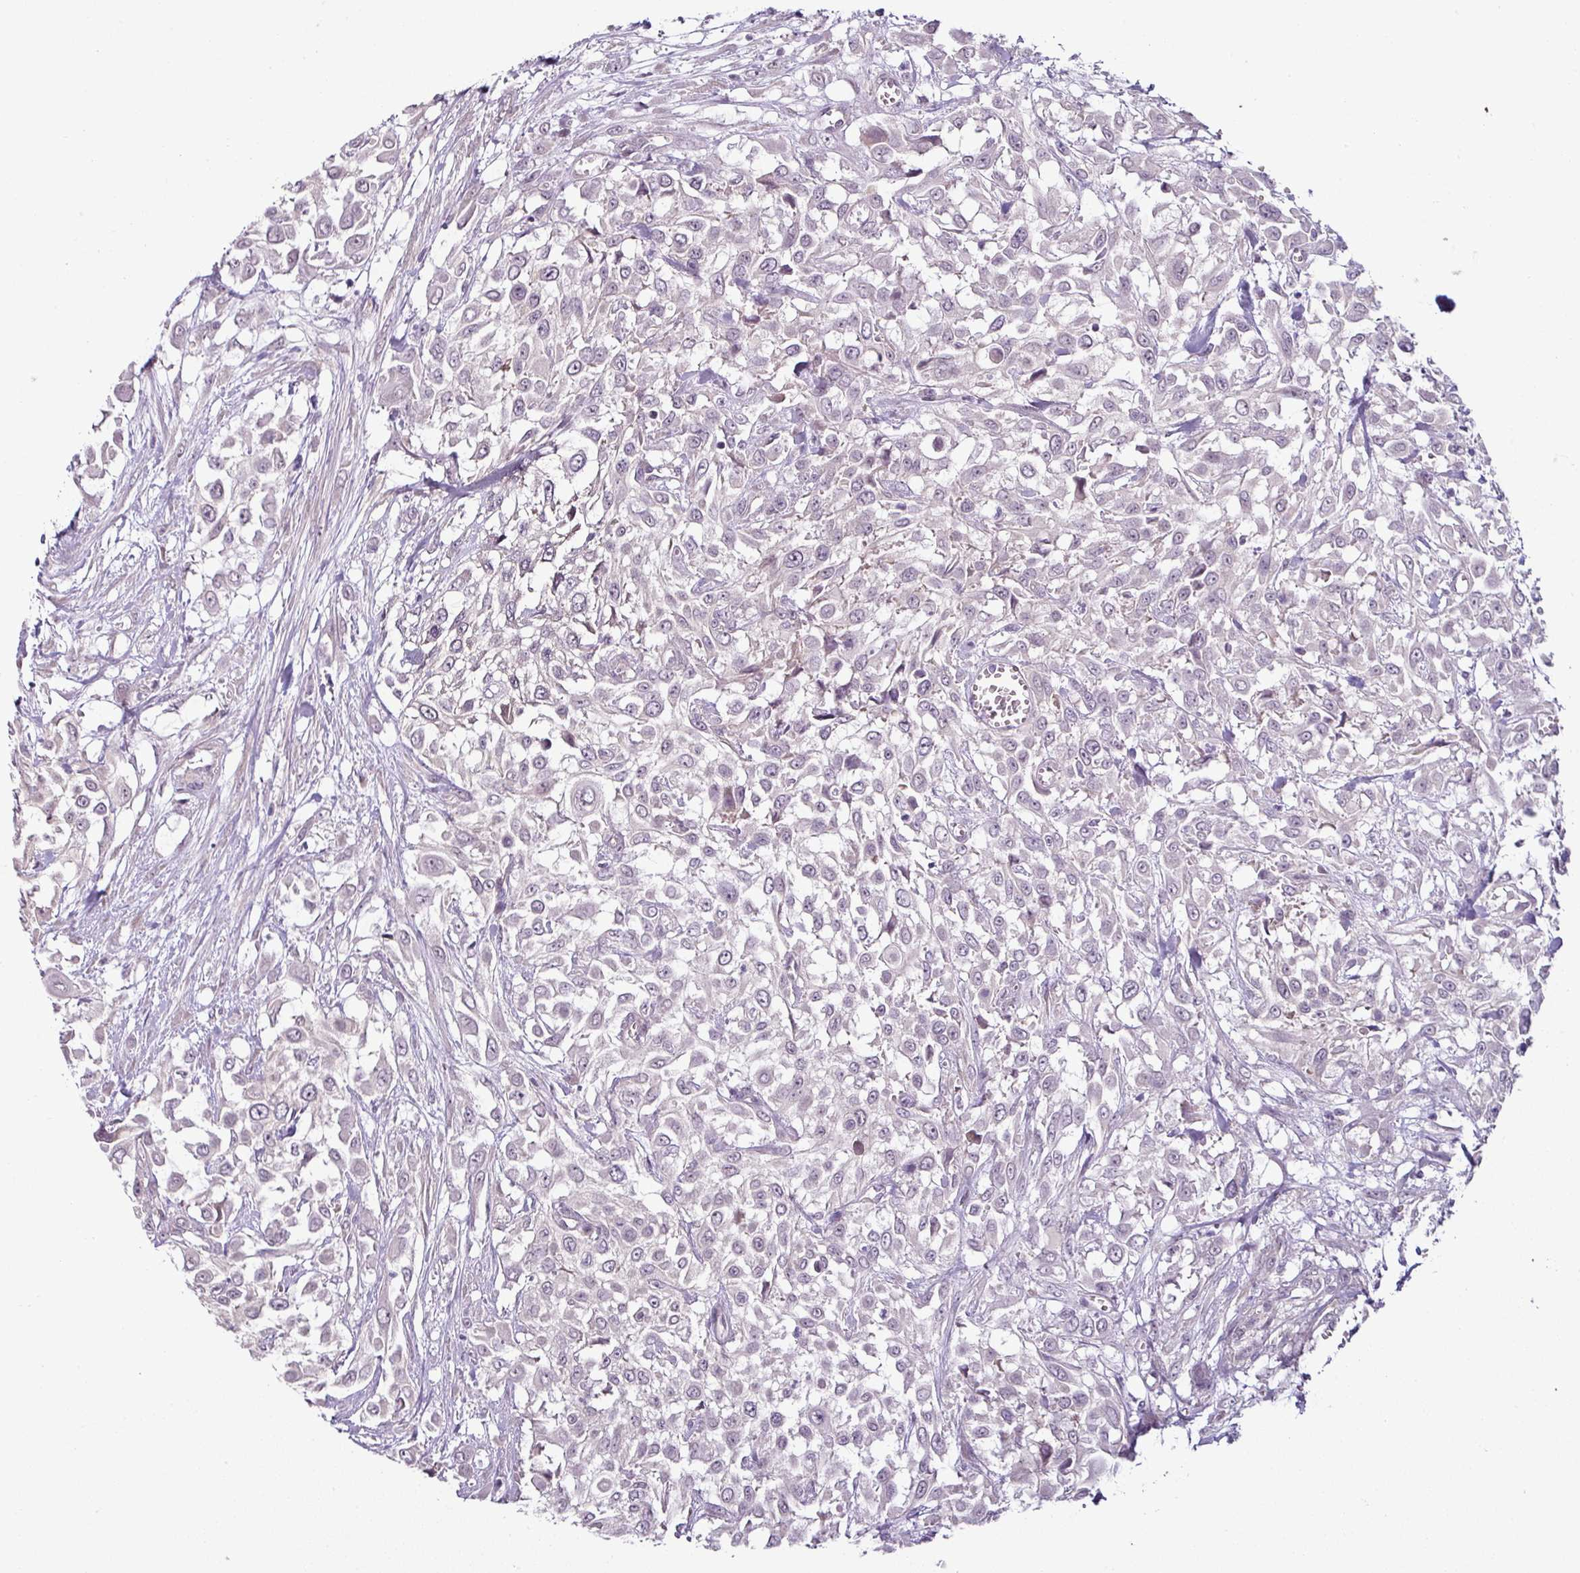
{"staining": {"intensity": "negative", "quantity": "none", "location": "none"}, "tissue": "urothelial cancer", "cell_type": "Tumor cells", "image_type": "cancer", "snomed": [{"axis": "morphology", "description": "Urothelial carcinoma, High grade"}, {"axis": "topography", "description": "Urinary bladder"}], "caption": "Image shows no protein expression in tumor cells of high-grade urothelial carcinoma tissue.", "gene": "OR52D1", "patient": {"sex": "male", "age": 57}}